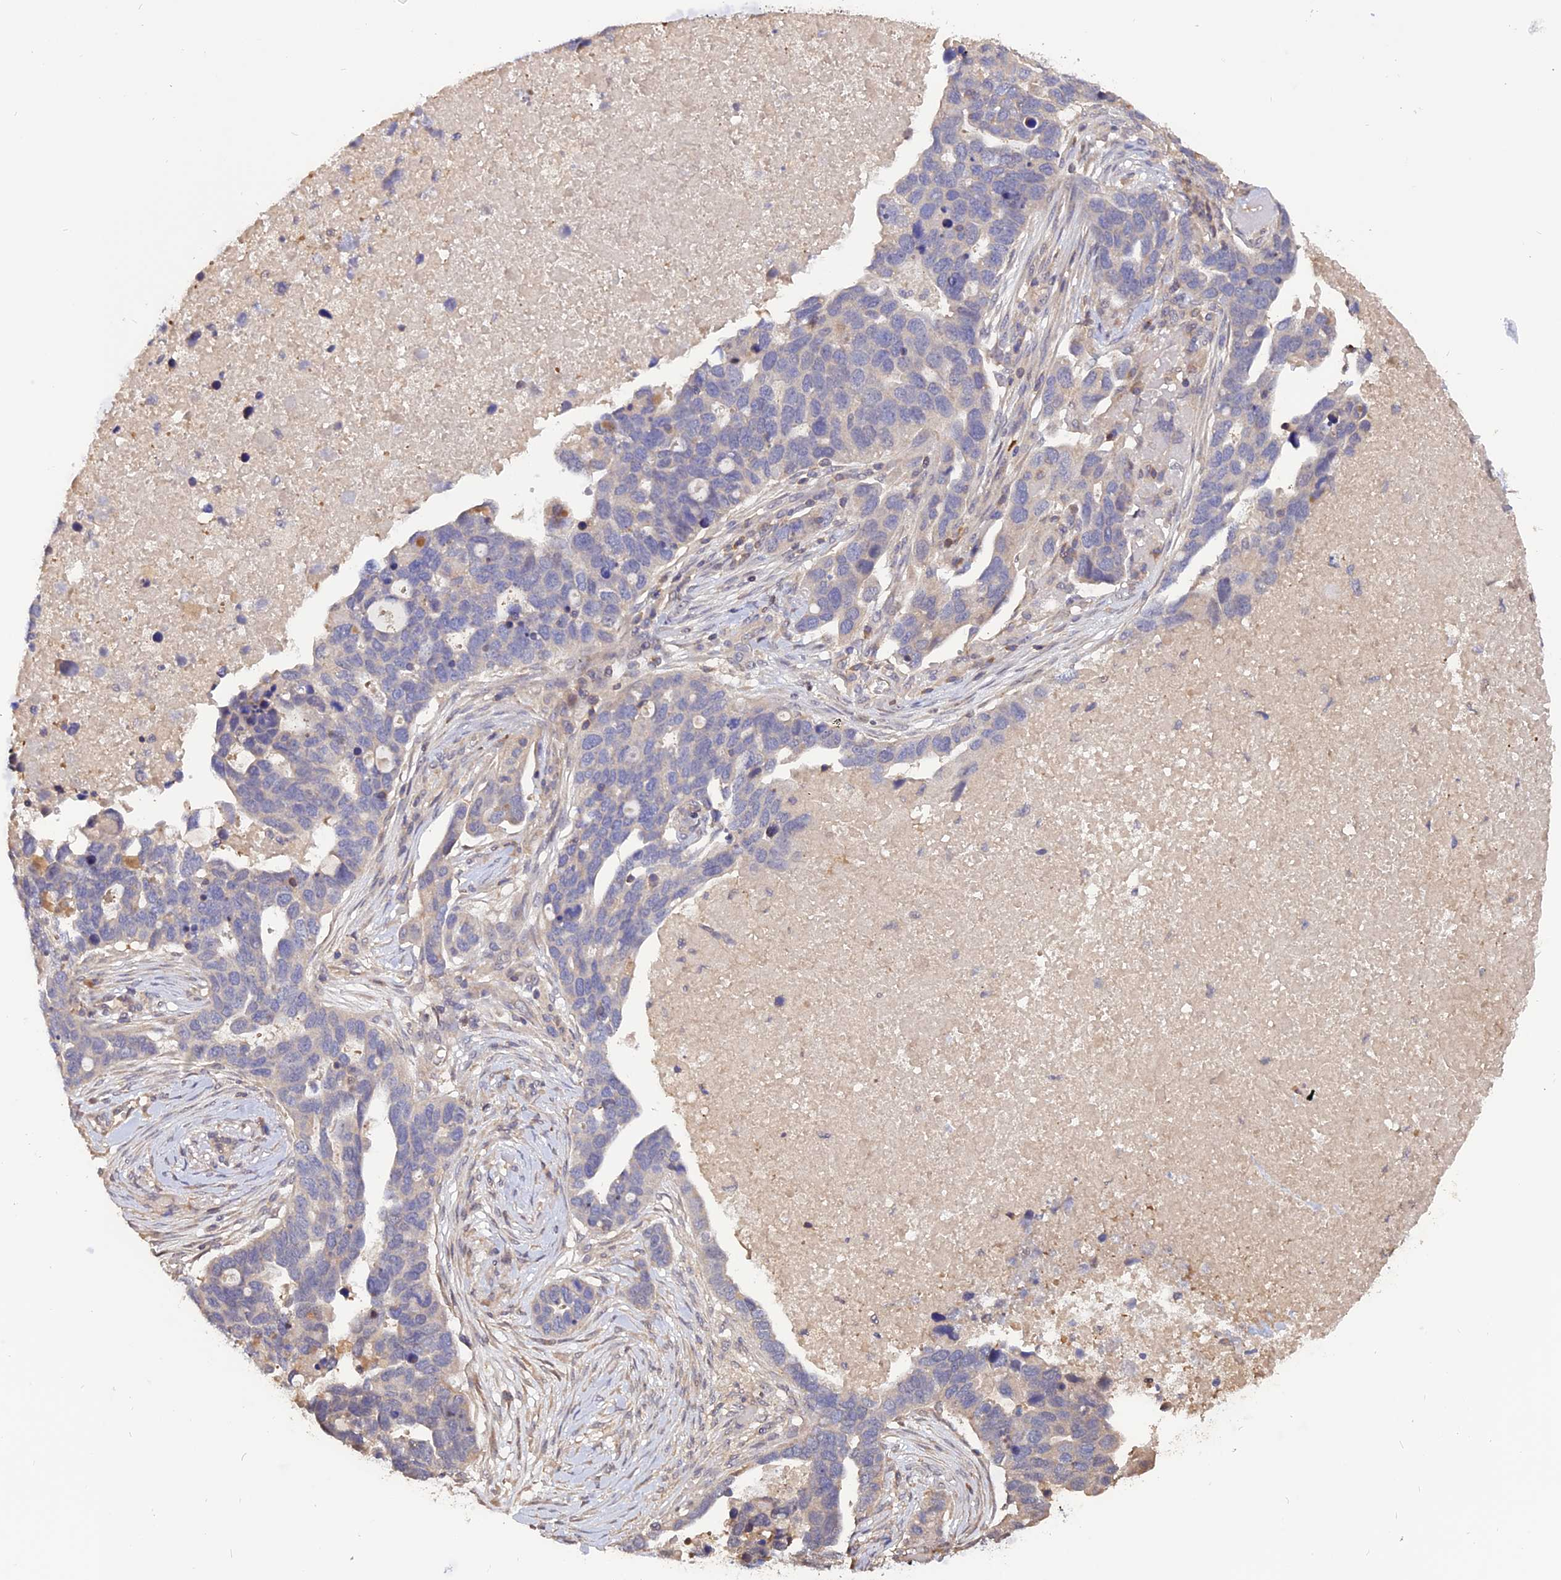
{"staining": {"intensity": "negative", "quantity": "none", "location": "none"}, "tissue": "ovarian cancer", "cell_type": "Tumor cells", "image_type": "cancer", "snomed": [{"axis": "morphology", "description": "Cystadenocarcinoma, serous, NOS"}, {"axis": "topography", "description": "Ovary"}], "caption": "Protein analysis of ovarian serous cystadenocarcinoma exhibits no significant positivity in tumor cells.", "gene": "CARMIL2", "patient": {"sex": "female", "age": 54}}